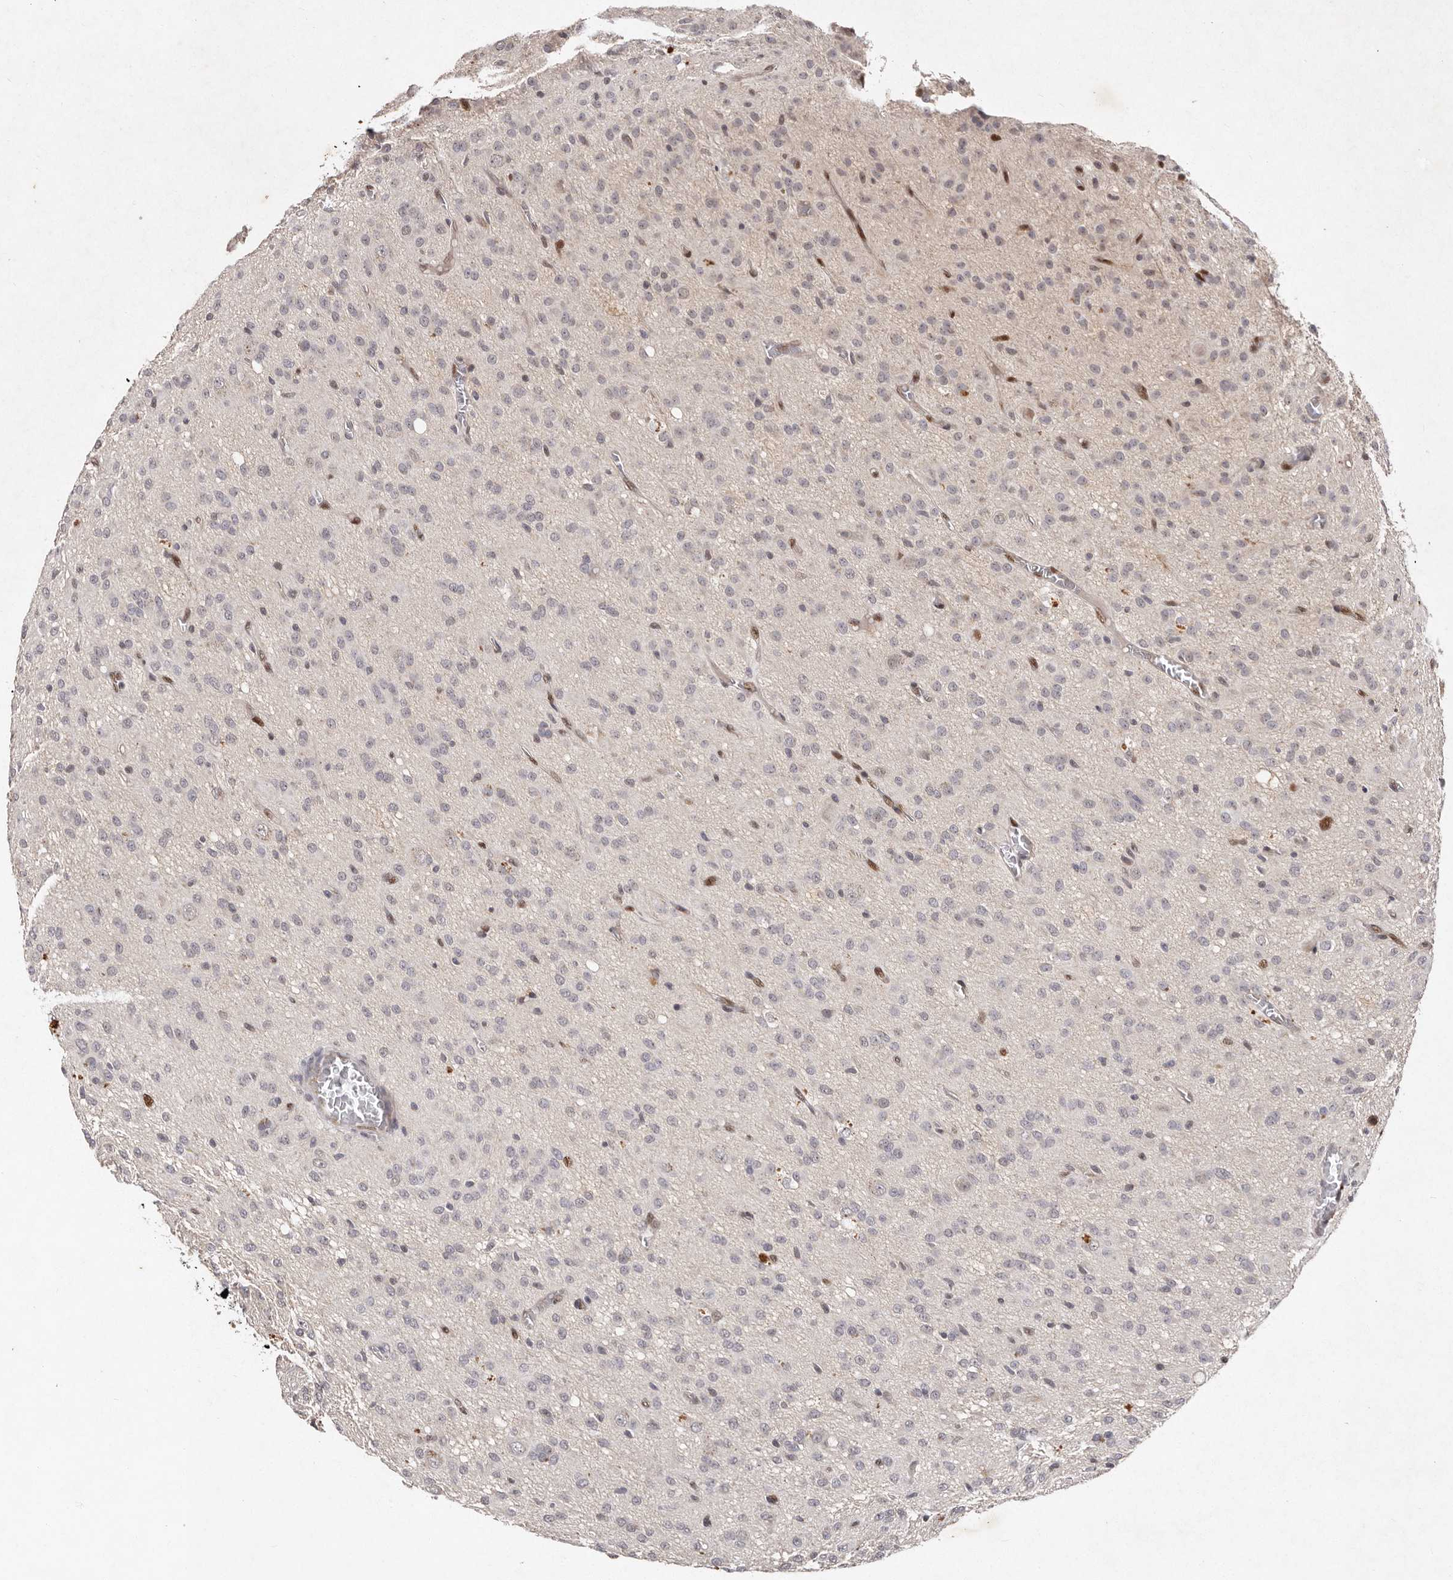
{"staining": {"intensity": "negative", "quantity": "none", "location": "none"}, "tissue": "glioma", "cell_type": "Tumor cells", "image_type": "cancer", "snomed": [{"axis": "morphology", "description": "Glioma, malignant, High grade"}, {"axis": "topography", "description": "Brain"}], "caption": "Immunohistochemistry of high-grade glioma (malignant) displays no positivity in tumor cells. The staining is performed using DAB (3,3'-diaminobenzidine) brown chromogen with nuclei counter-stained in using hematoxylin.", "gene": "KLF7", "patient": {"sex": "female", "age": 59}}